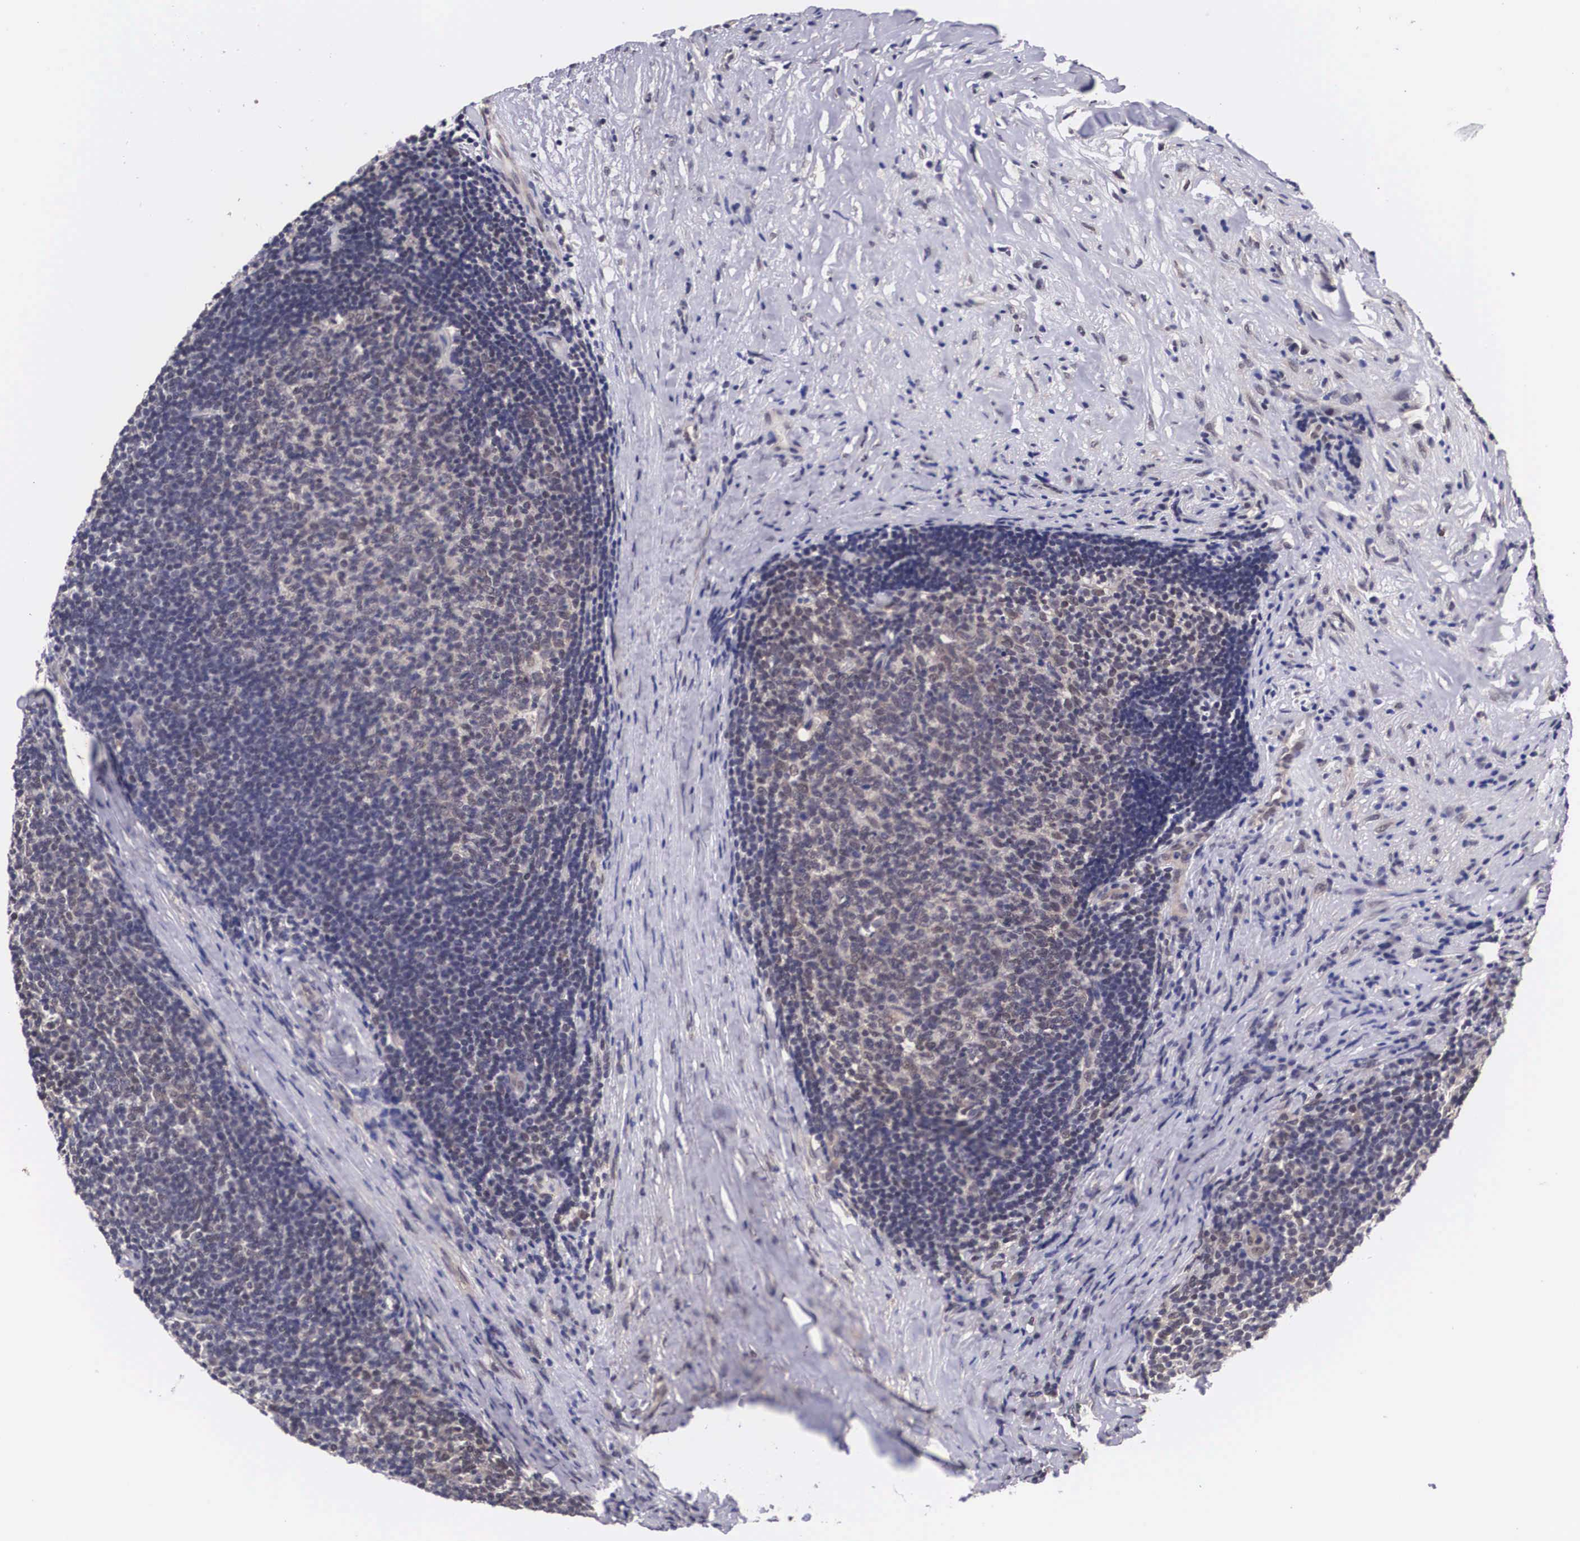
{"staining": {"intensity": "weak", "quantity": "25%-75%", "location": "cytoplasmic/membranous"}, "tissue": "lymphoma", "cell_type": "Tumor cells", "image_type": "cancer", "snomed": [{"axis": "morphology", "description": "Malignant lymphoma, non-Hodgkin's type, Low grade"}, {"axis": "topography", "description": "Lymph node"}], "caption": "An image of lymphoma stained for a protein shows weak cytoplasmic/membranous brown staining in tumor cells.", "gene": "OTX2", "patient": {"sex": "male", "age": 74}}